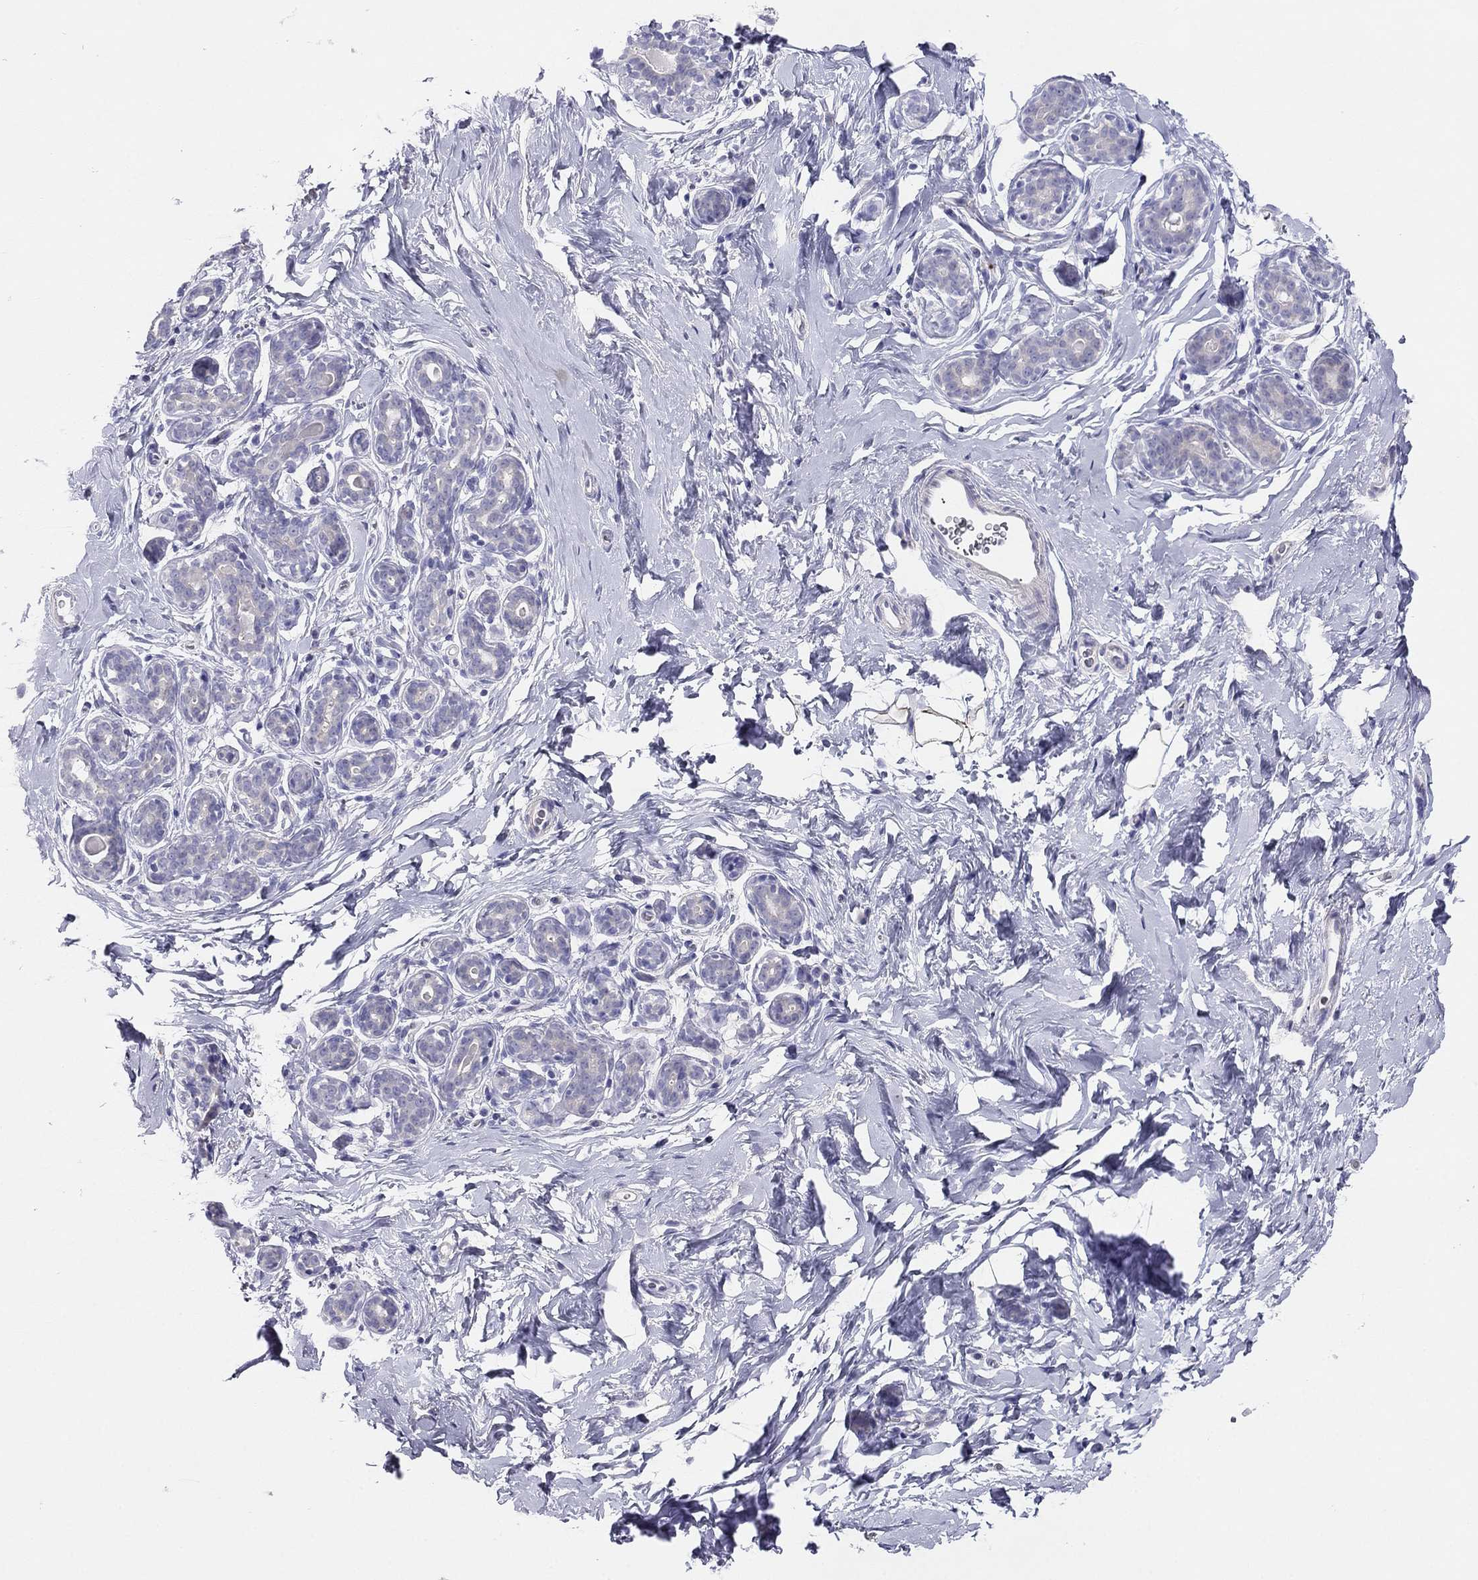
{"staining": {"intensity": "negative", "quantity": "none", "location": "none"}, "tissue": "breast", "cell_type": "Adipocytes", "image_type": "normal", "snomed": [{"axis": "morphology", "description": "Normal tissue, NOS"}, {"axis": "topography", "description": "Skin"}, {"axis": "topography", "description": "Breast"}], "caption": "Immunohistochemical staining of benign human breast demonstrates no significant expression in adipocytes. The staining was performed using DAB (3,3'-diaminobenzidine) to visualize the protein expression in brown, while the nuclei were stained in blue with hematoxylin (Magnification: 20x).", "gene": "MGAT4C", "patient": {"sex": "female", "age": 43}}